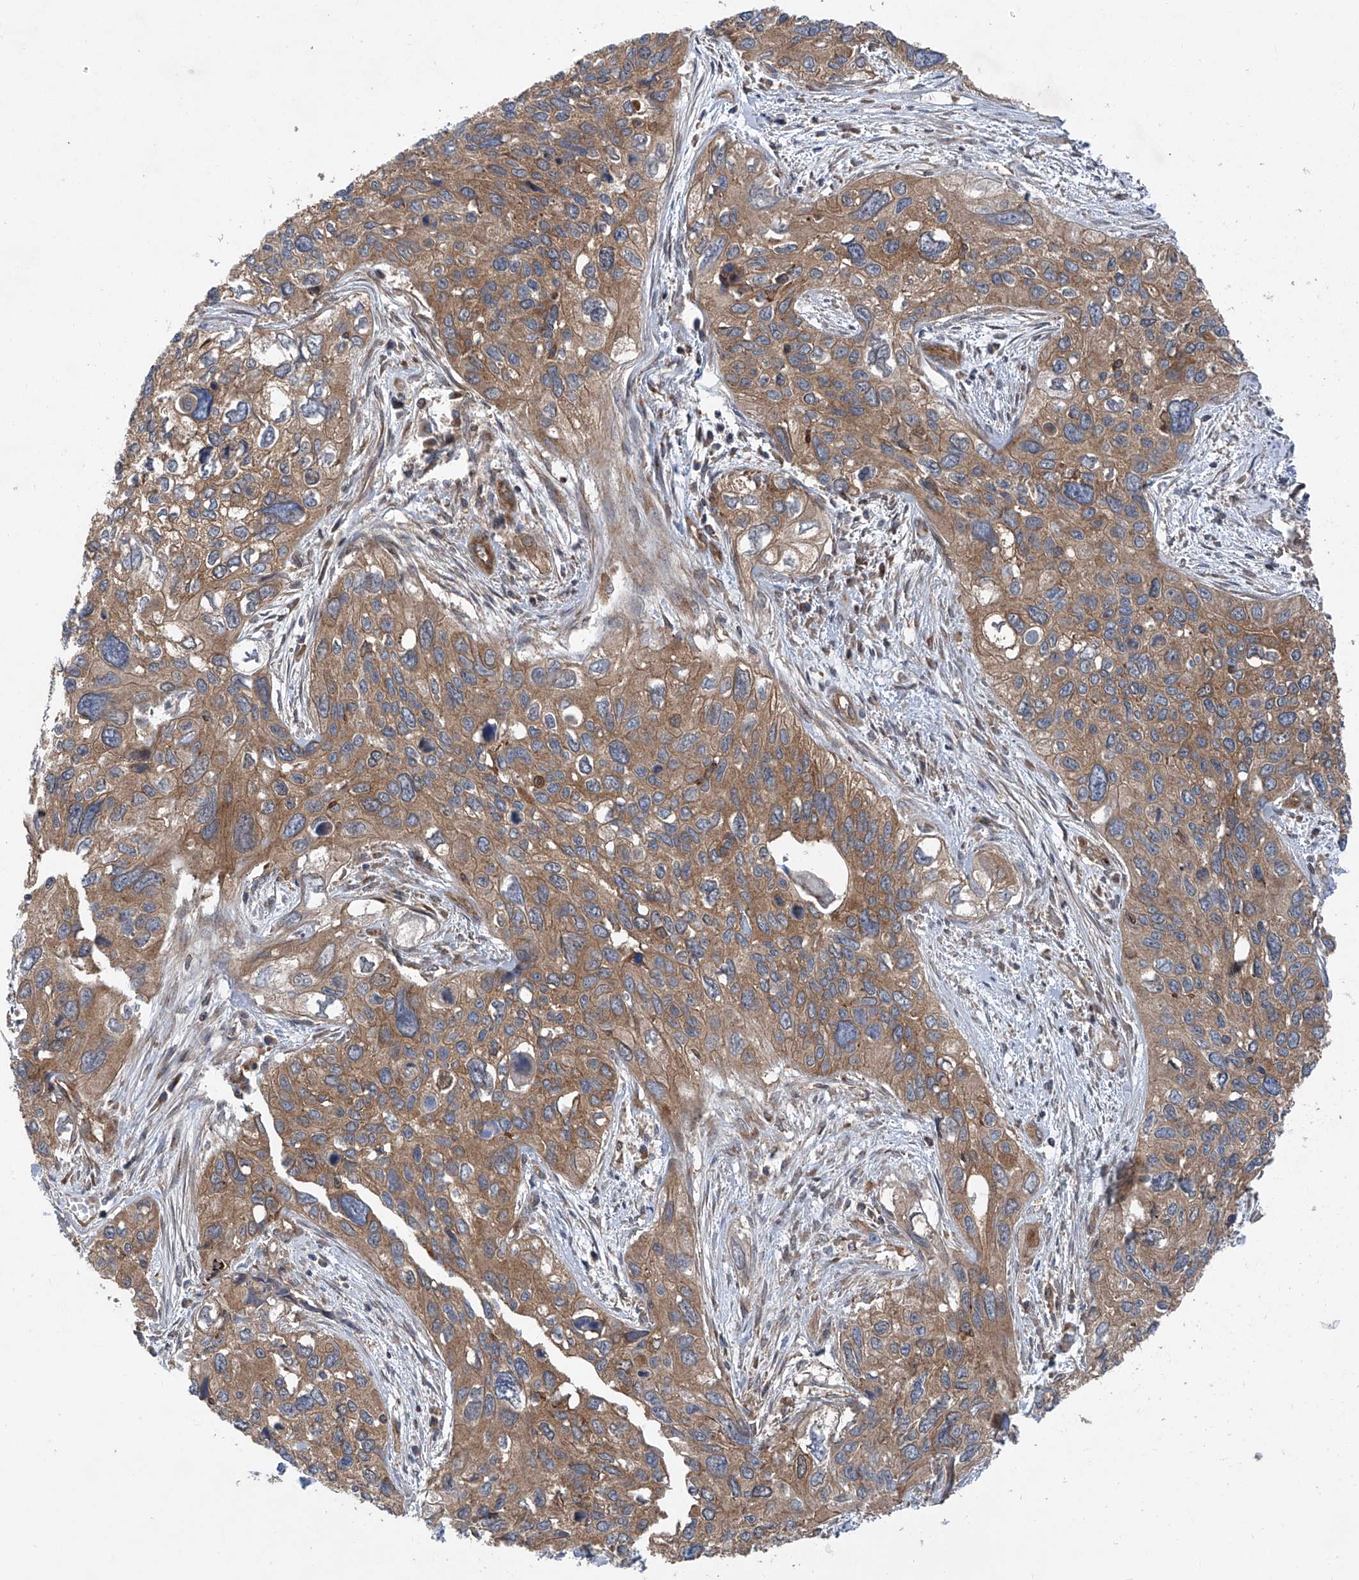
{"staining": {"intensity": "moderate", "quantity": ">75%", "location": "cytoplasmic/membranous"}, "tissue": "cervical cancer", "cell_type": "Tumor cells", "image_type": "cancer", "snomed": [{"axis": "morphology", "description": "Squamous cell carcinoma, NOS"}, {"axis": "topography", "description": "Cervix"}], "caption": "This is a photomicrograph of IHC staining of squamous cell carcinoma (cervical), which shows moderate staining in the cytoplasmic/membranous of tumor cells.", "gene": "SMAP1", "patient": {"sex": "female", "age": 55}}